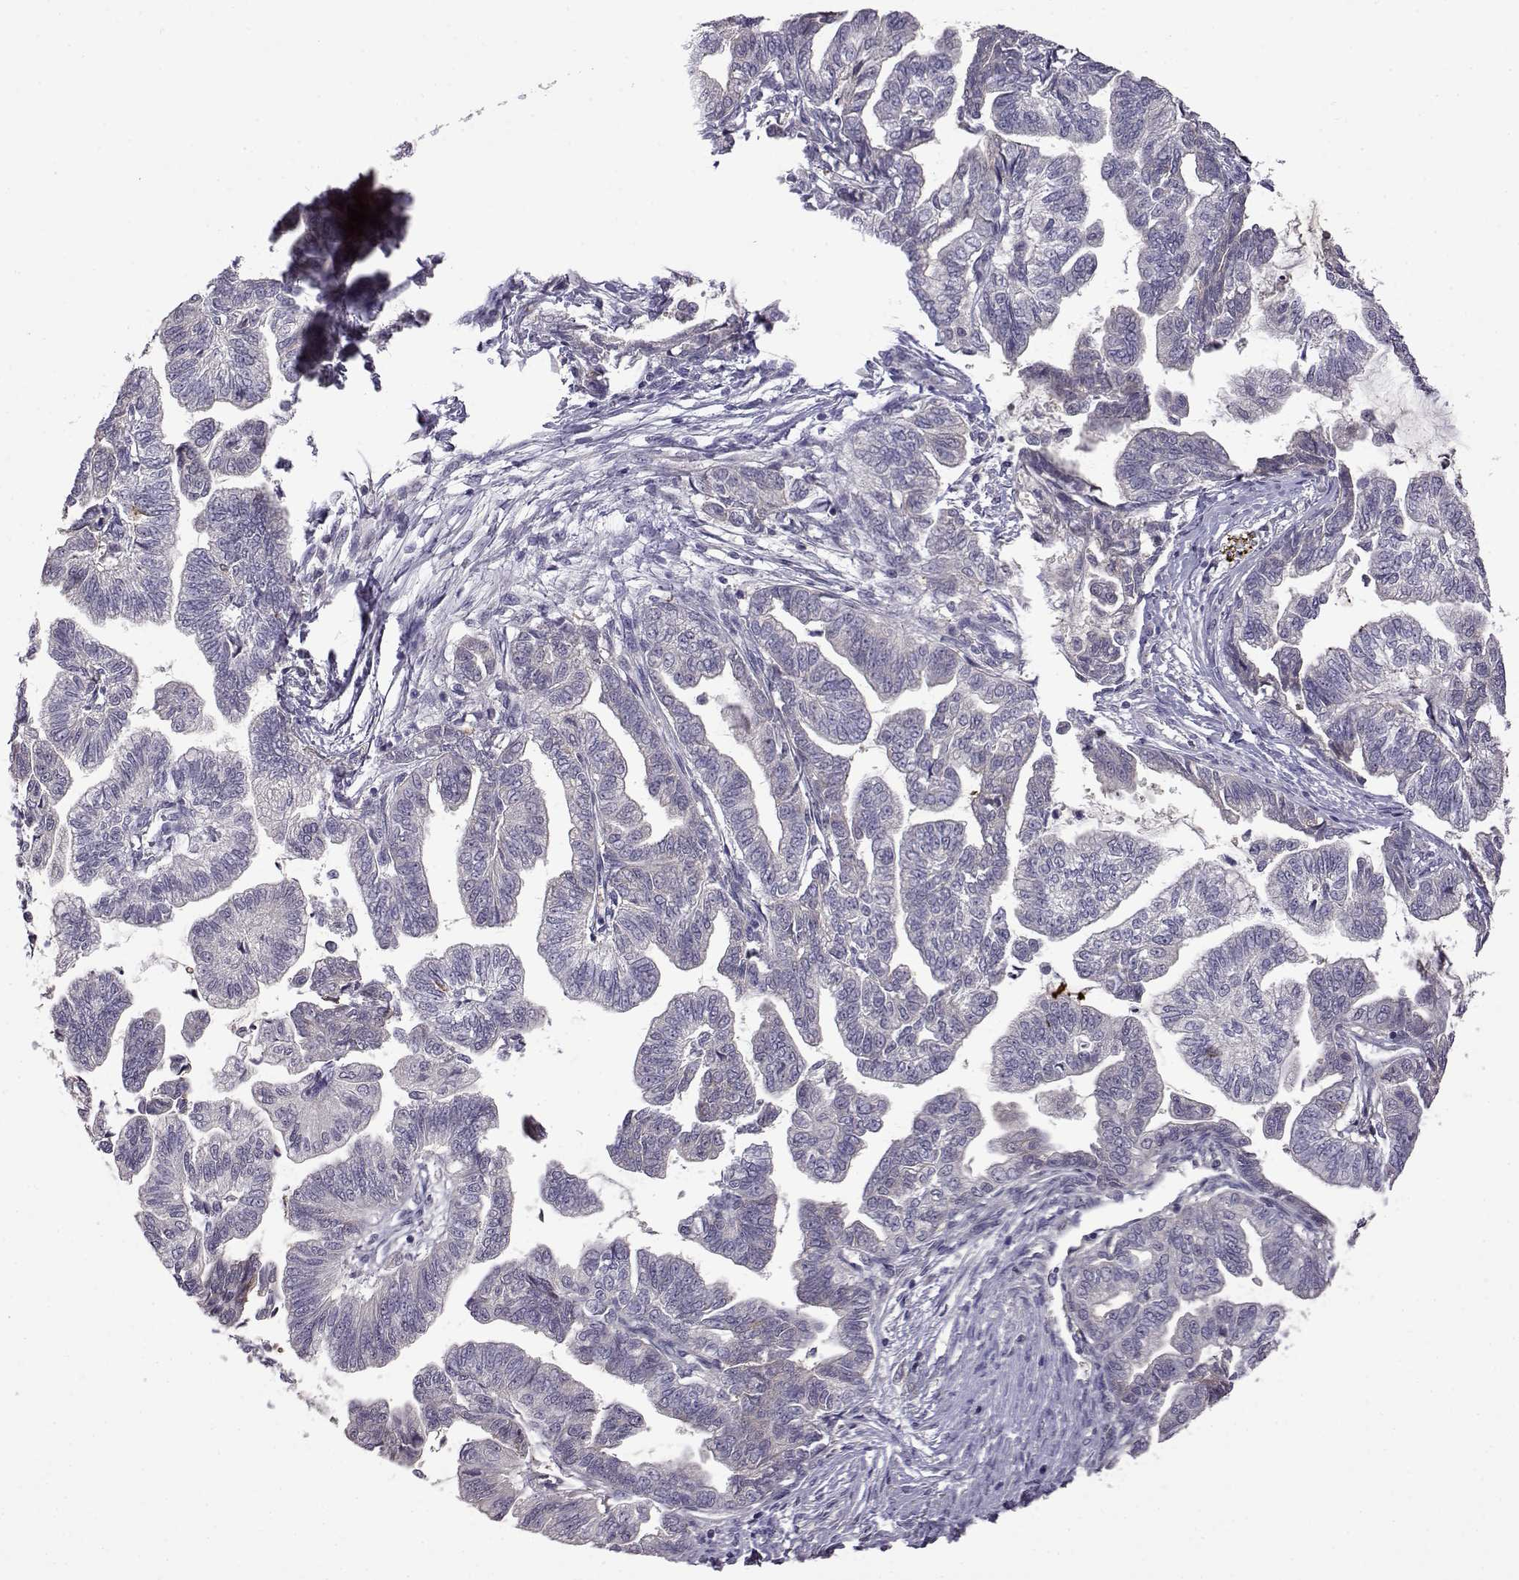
{"staining": {"intensity": "negative", "quantity": "none", "location": "none"}, "tissue": "stomach cancer", "cell_type": "Tumor cells", "image_type": "cancer", "snomed": [{"axis": "morphology", "description": "Adenocarcinoma, NOS"}, {"axis": "topography", "description": "Stomach"}], "caption": "This is an immunohistochemistry image of human adenocarcinoma (stomach). There is no positivity in tumor cells.", "gene": "VGF", "patient": {"sex": "male", "age": 83}}